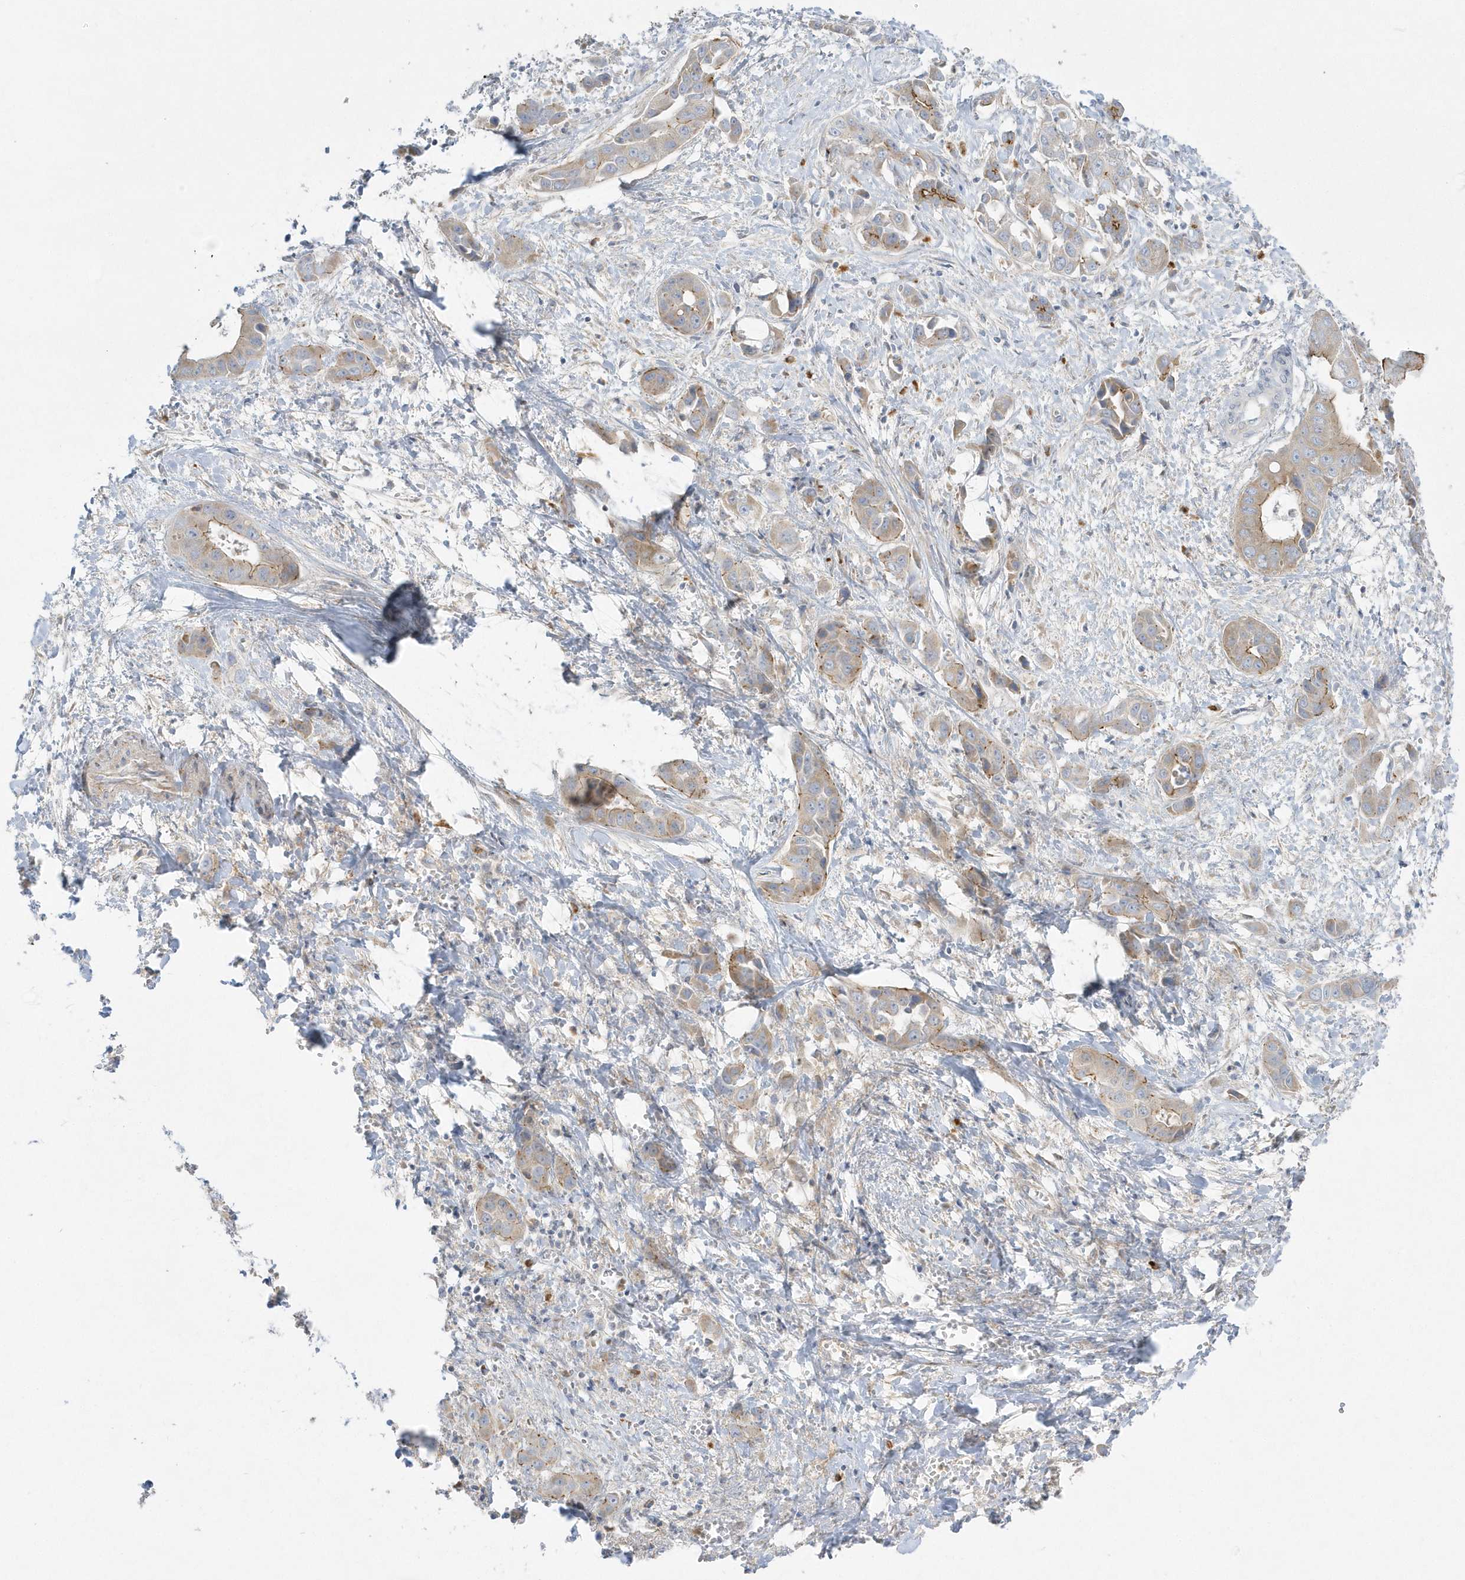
{"staining": {"intensity": "moderate", "quantity": "25%-75%", "location": "cytoplasmic/membranous"}, "tissue": "liver cancer", "cell_type": "Tumor cells", "image_type": "cancer", "snomed": [{"axis": "morphology", "description": "Cholangiocarcinoma"}, {"axis": "topography", "description": "Liver"}], "caption": "DAB (3,3'-diaminobenzidine) immunohistochemical staining of human cholangiocarcinoma (liver) displays moderate cytoplasmic/membranous protein staining in approximately 25%-75% of tumor cells. The protein is stained brown, and the nuclei are stained in blue (DAB IHC with brightfield microscopy, high magnification).", "gene": "DNAJC18", "patient": {"sex": "female", "age": 52}}